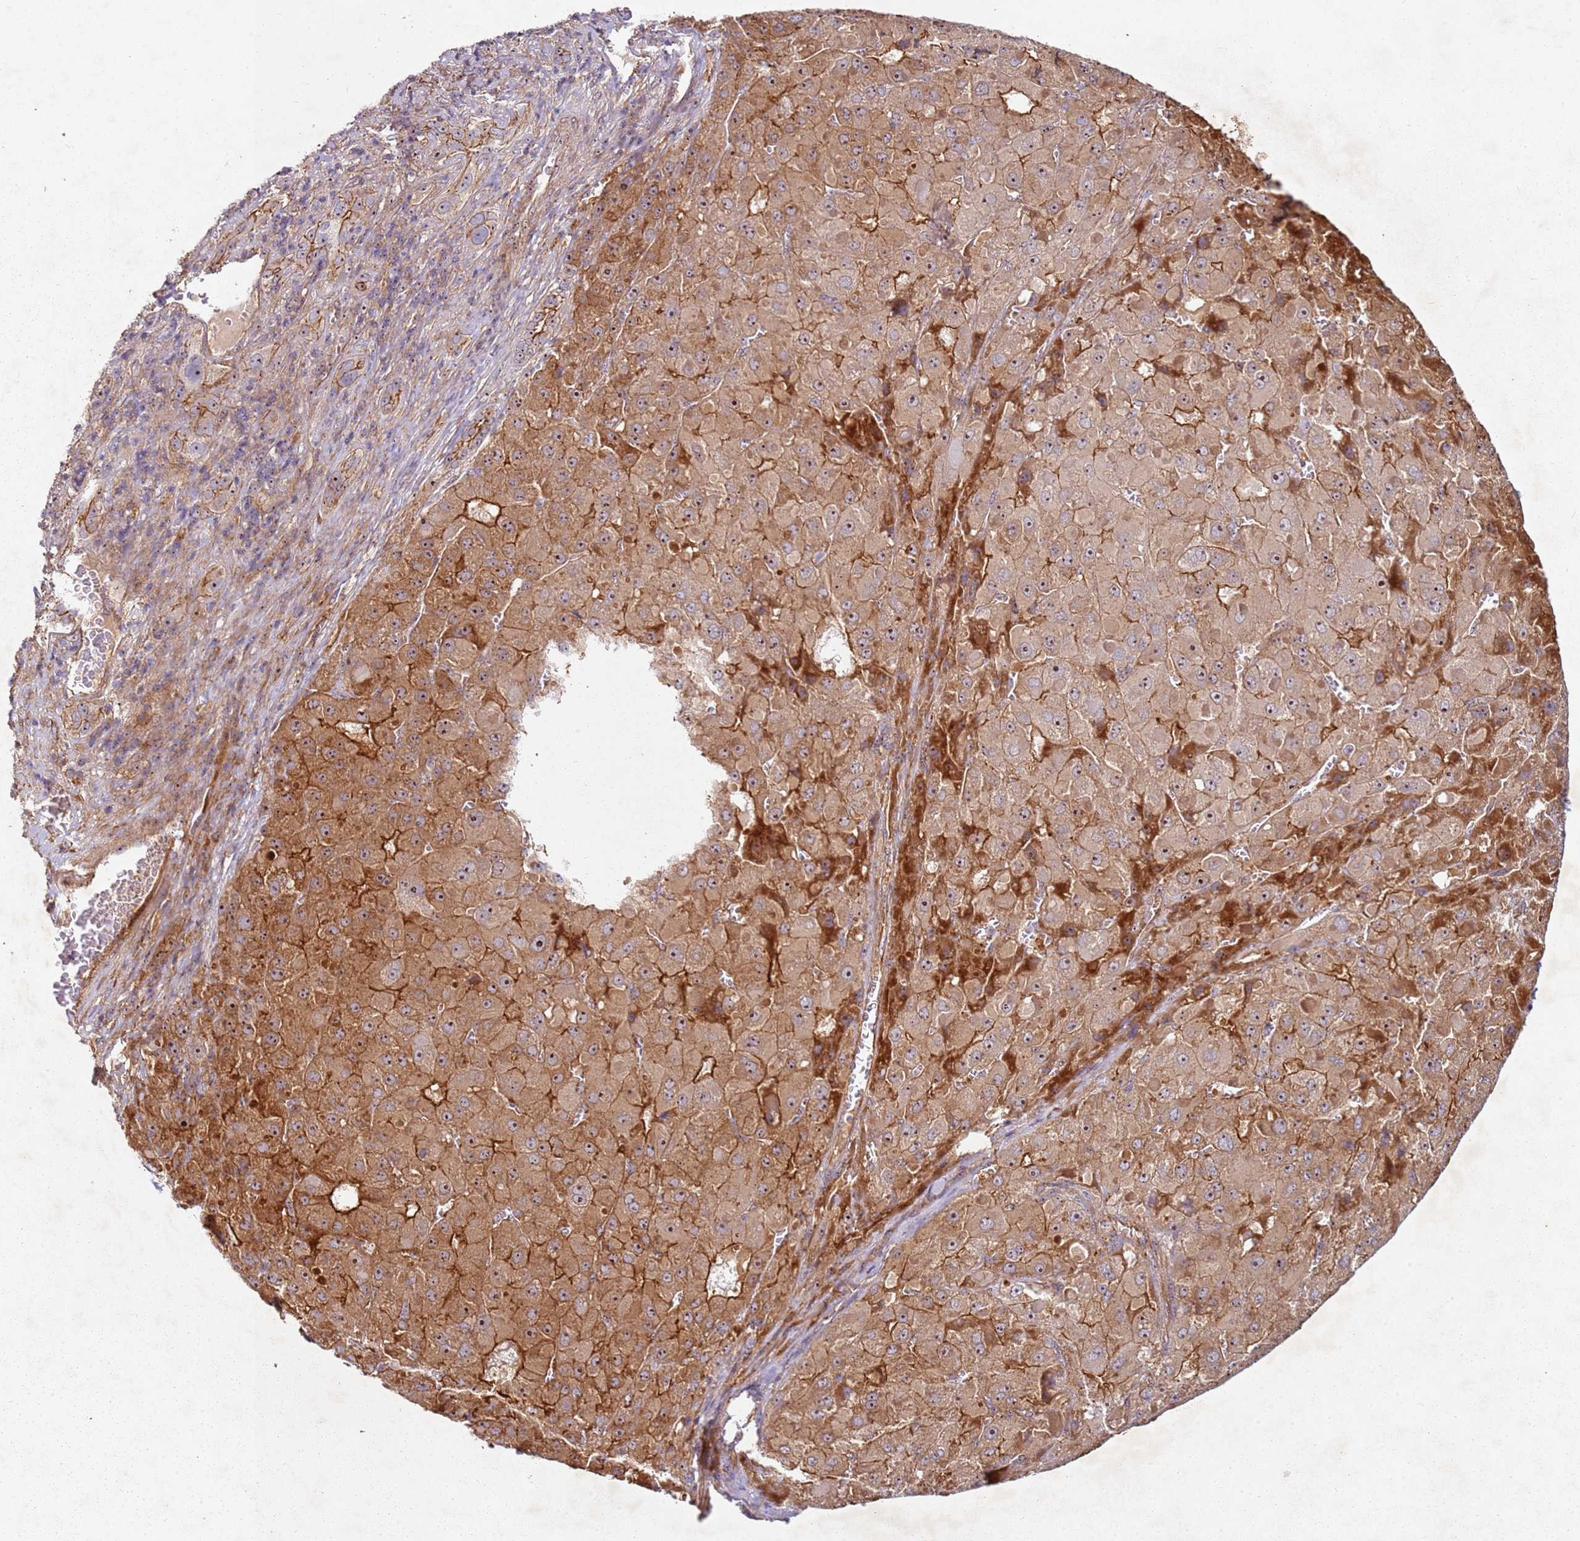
{"staining": {"intensity": "moderate", "quantity": ">75%", "location": "cytoplasmic/membranous"}, "tissue": "liver cancer", "cell_type": "Tumor cells", "image_type": "cancer", "snomed": [{"axis": "morphology", "description": "Carcinoma, Hepatocellular, NOS"}, {"axis": "topography", "description": "Liver"}], "caption": "Hepatocellular carcinoma (liver) stained with immunohistochemistry reveals moderate cytoplasmic/membranous staining in approximately >75% of tumor cells. The staining is performed using DAB brown chromogen to label protein expression. The nuclei are counter-stained blue using hematoxylin.", "gene": "C2CD4B", "patient": {"sex": "female", "age": 73}}